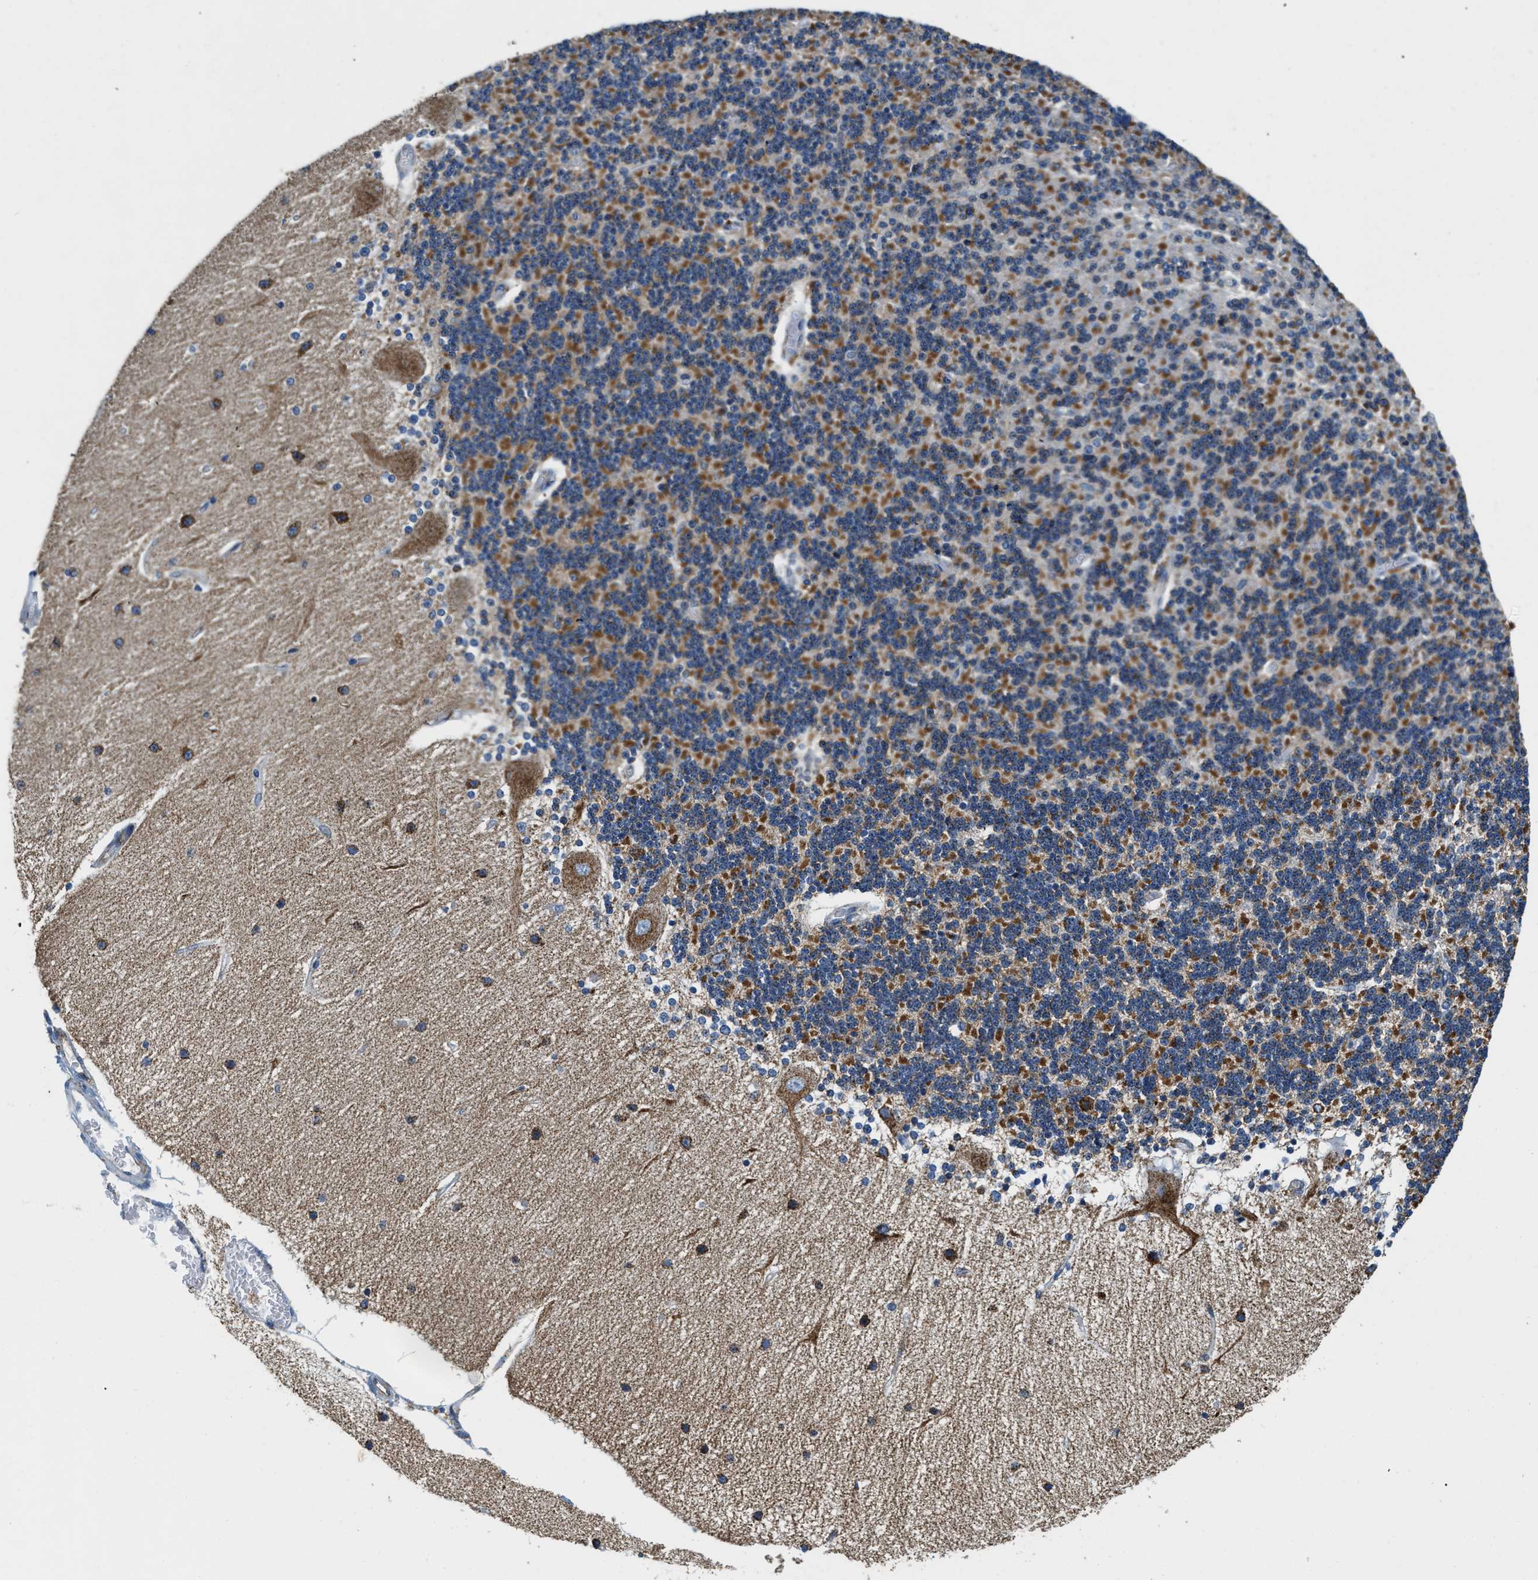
{"staining": {"intensity": "strong", "quantity": "25%-75%", "location": "cytoplasmic/membranous"}, "tissue": "cerebellum", "cell_type": "Cells in granular layer", "image_type": "normal", "snomed": [{"axis": "morphology", "description": "Normal tissue, NOS"}, {"axis": "topography", "description": "Cerebellum"}], "caption": "This image reveals immunohistochemistry (IHC) staining of normal human cerebellum, with high strong cytoplasmic/membranous positivity in about 25%-75% of cells in granular layer.", "gene": "SFXN1", "patient": {"sex": "female", "age": 54}}